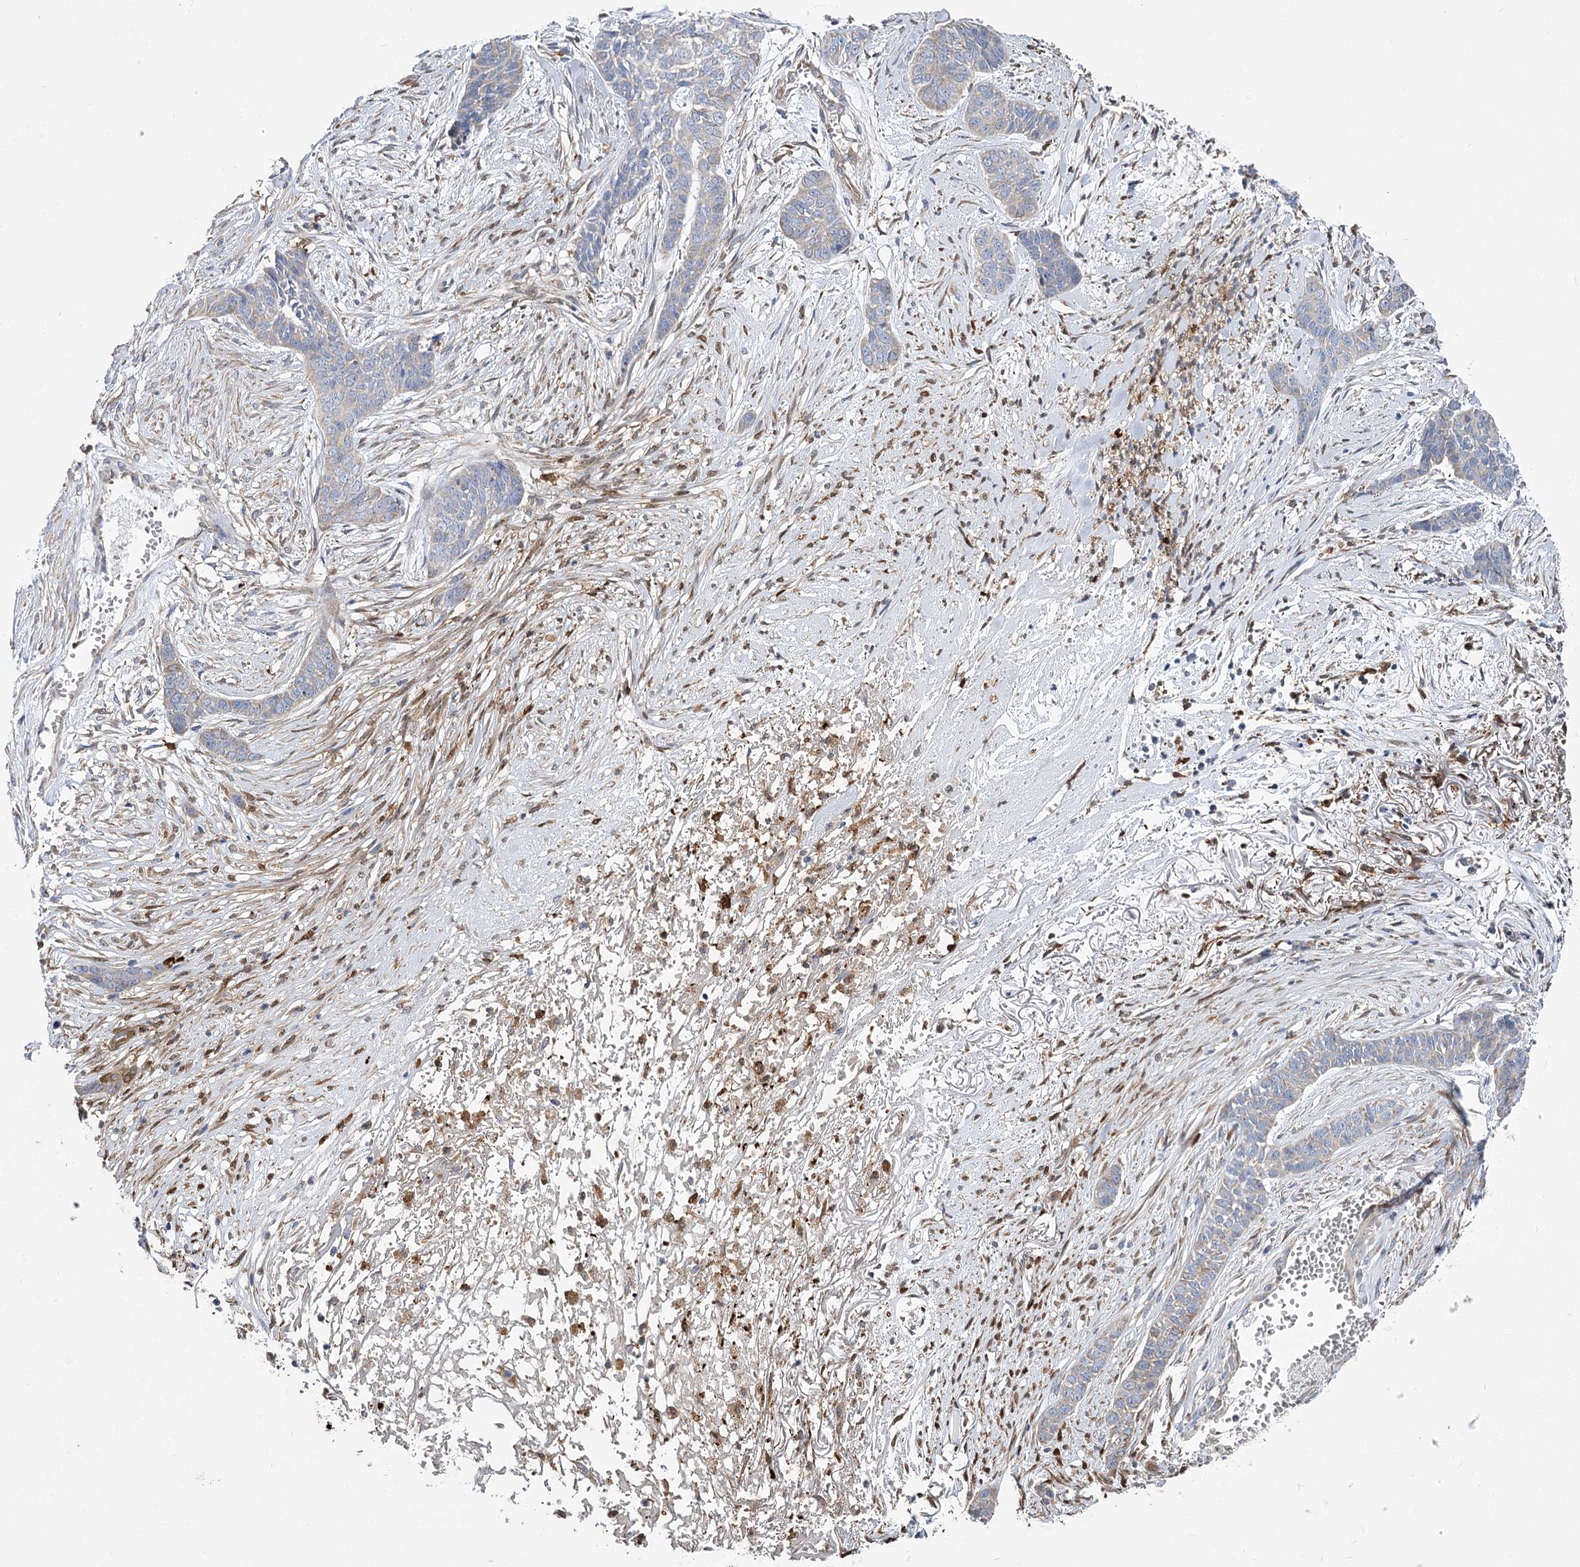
{"staining": {"intensity": "weak", "quantity": "<25%", "location": "cytoplasmic/membranous"}, "tissue": "skin cancer", "cell_type": "Tumor cells", "image_type": "cancer", "snomed": [{"axis": "morphology", "description": "Basal cell carcinoma"}, {"axis": "topography", "description": "Skin"}], "caption": "High magnification brightfield microscopy of skin cancer stained with DAB (3,3'-diaminobenzidine) (brown) and counterstained with hematoxylin (blue): tumor cells show no significant expression.", "gene": "RMDN2", "patient": {"sex": "female", "age": 64}}